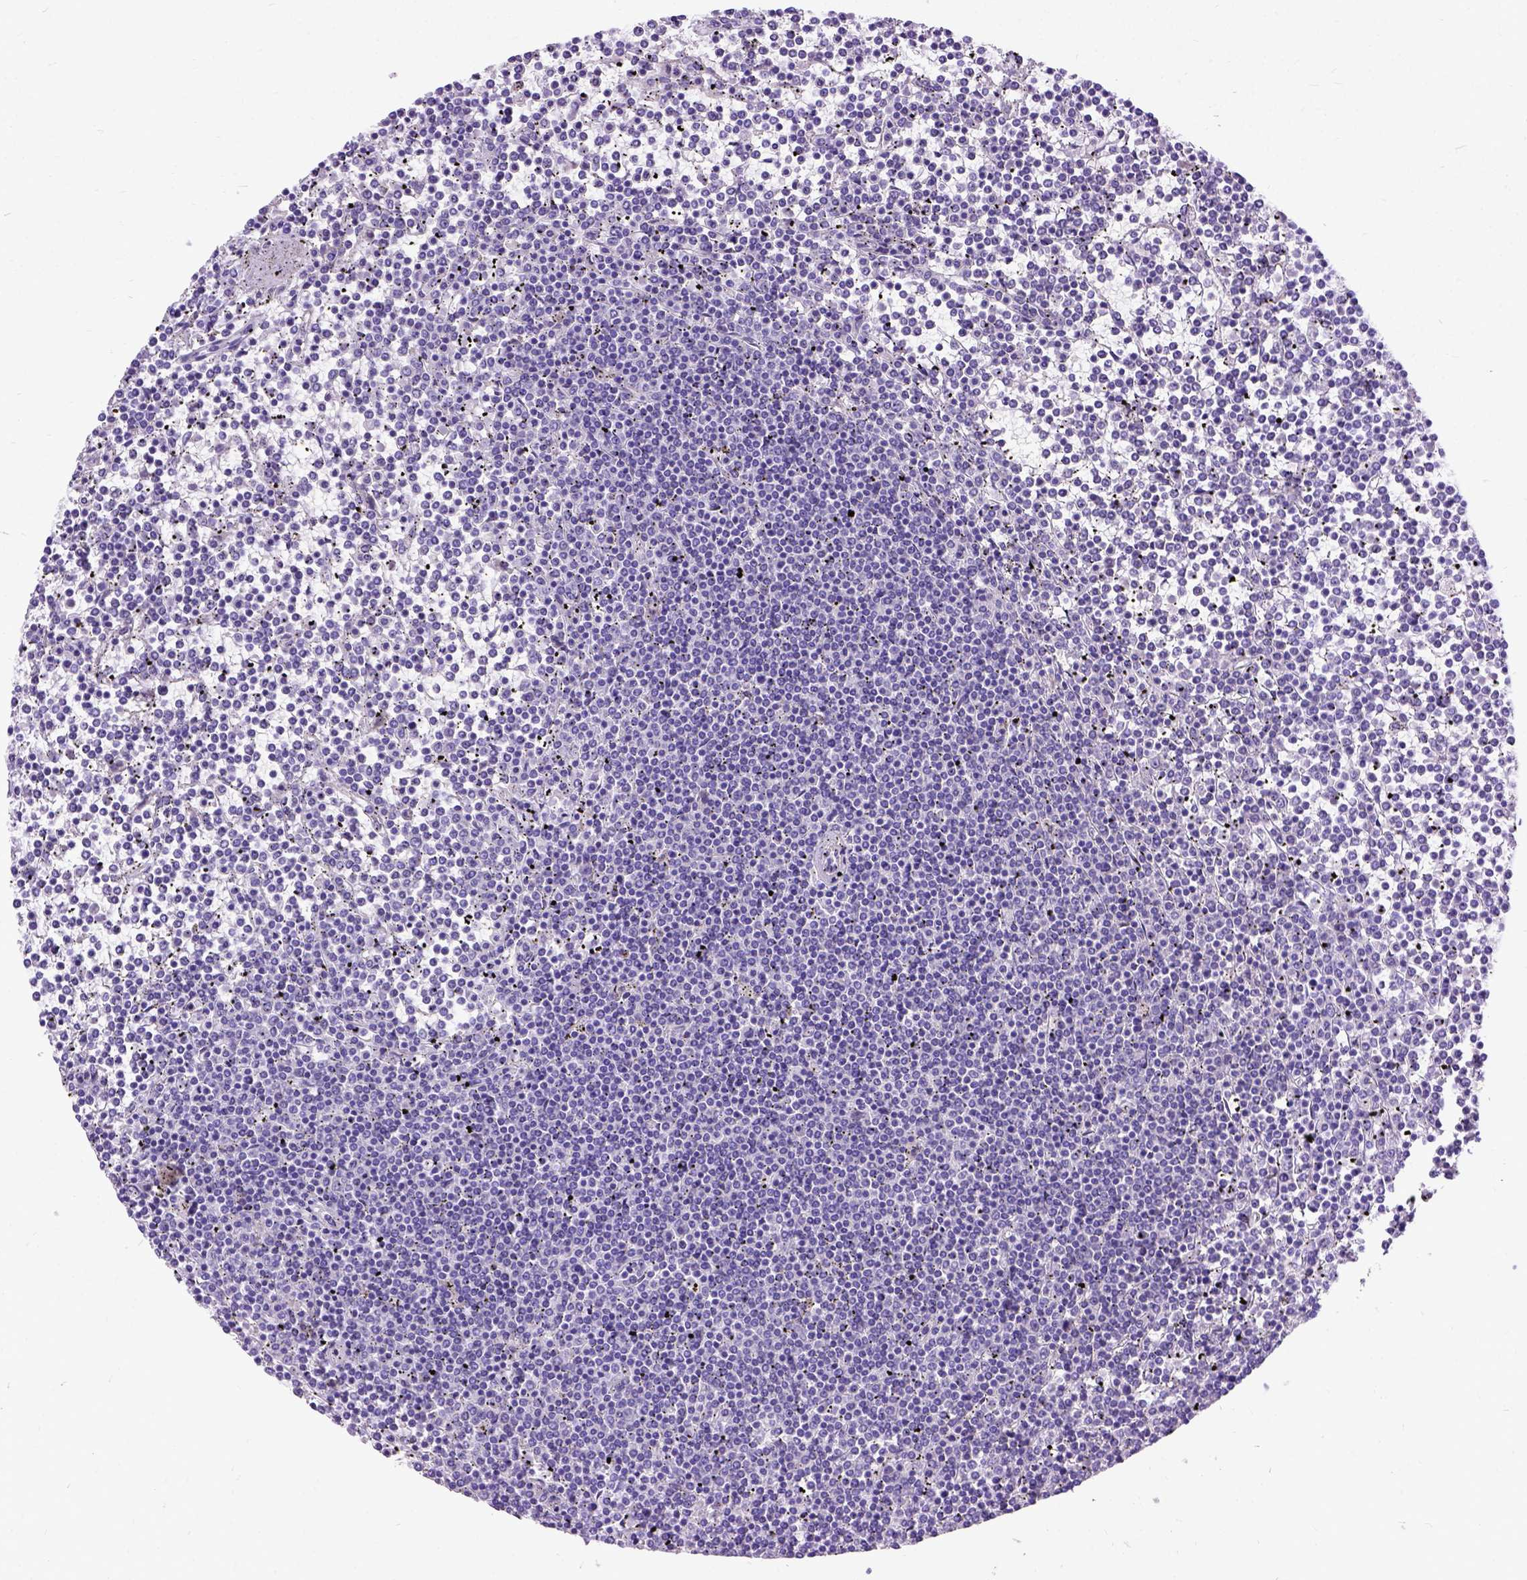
{"staining": {"intensity": "negative", "quantity": "none", "location": "none"}, "tissue": "lymphoma", "cell_type": "Tumor cells", "image_type": "cancer", "snomed": [{"axis": "morphology", "description": "Malignant lymphoma, non-Hodgkin's type, Low grade"}, {"axis": "topography", "description": "Spleen"}], "caption": "The IHC histopathology image has no significant expression in tumor cells of malignant lymphoma, non-Hodgkin's type (low-grade) tissue.", "gene": "NEUROD4", "patient": {"sex": "female", "age": 19}}